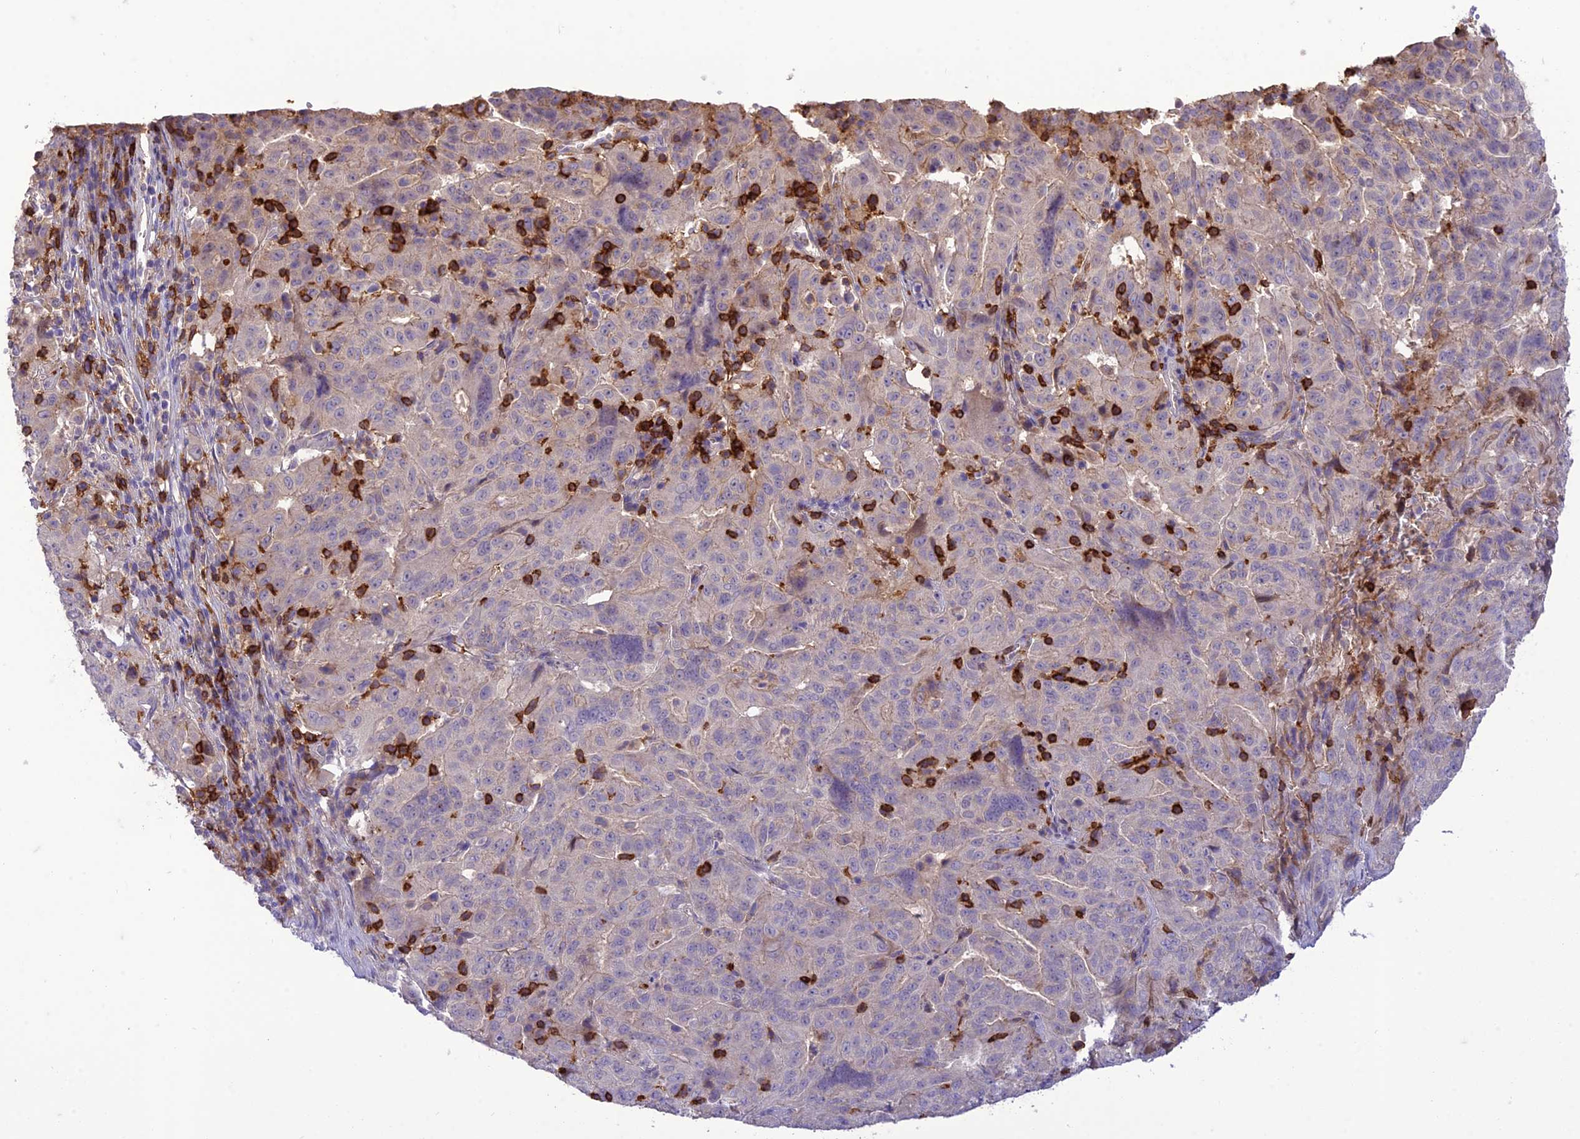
{"staining": {"intensity": "negative", "quantity": "none", "location": "none"}, "tissue": "pancreatic cancer", "cell_type": "Tumor cells", "image_type": "cancer", "snomed": [{"axis": "morphology", "description": "Adenocarcinoma, NOS"}, {"axis": "topography", "description": "Pancreas"}], "caption": "The histopathology image shows no significant staining in tumor cells of pancreatic cancer (adenocarcinoma).", "gene": "ITGAE", "patient": {"sex": "male", "age": 63}}